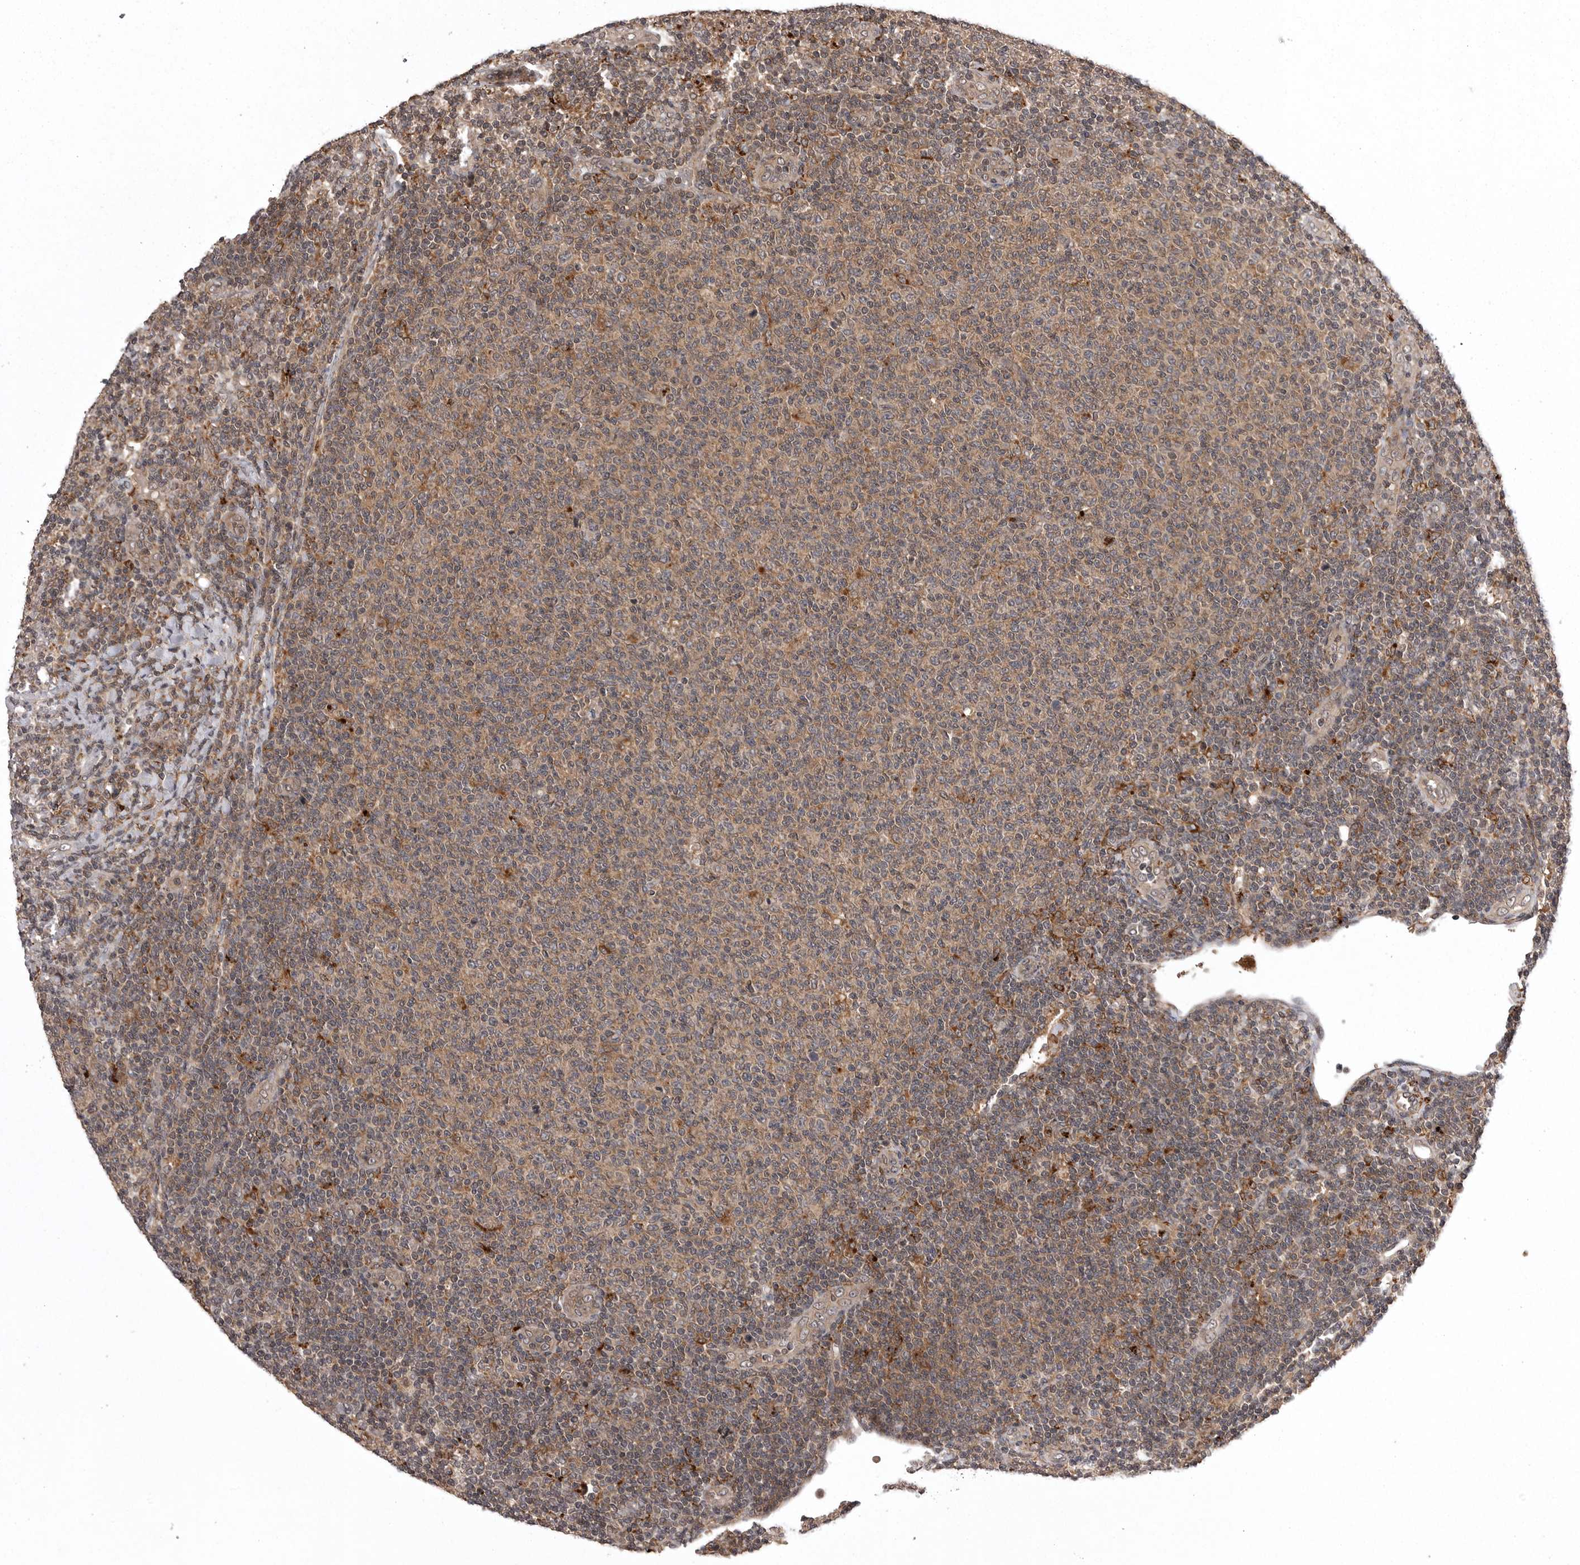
{"staining": {"intensity": "weak", "quantity": "25%-75%", "location": "cytoplasmic/membranous"}, "tissue": "lymphoma", "cell_type": "Tumor cells", "image_type": "cancer", "snomed": [{"axis": "morphology", "description": "Malignant lymphoma, non-Hodgkin's type, Low grade"}, {"axis": "topography", "description": "Lymph node"}], "caption": "Malignant lymphoma, non-Hodgkin's type (low-grade) was stained to show a protein in brown. There is low levels of weak cytoplasmic/membranous staining in approximately 25%-75% of tumor cells. (DAB (3,3'-diaminobenzidine) IHC, brown staining for protein, blue staining for nuclei).", "gene": "AOAH", "patient": {"sex": "male", "age": 66}}